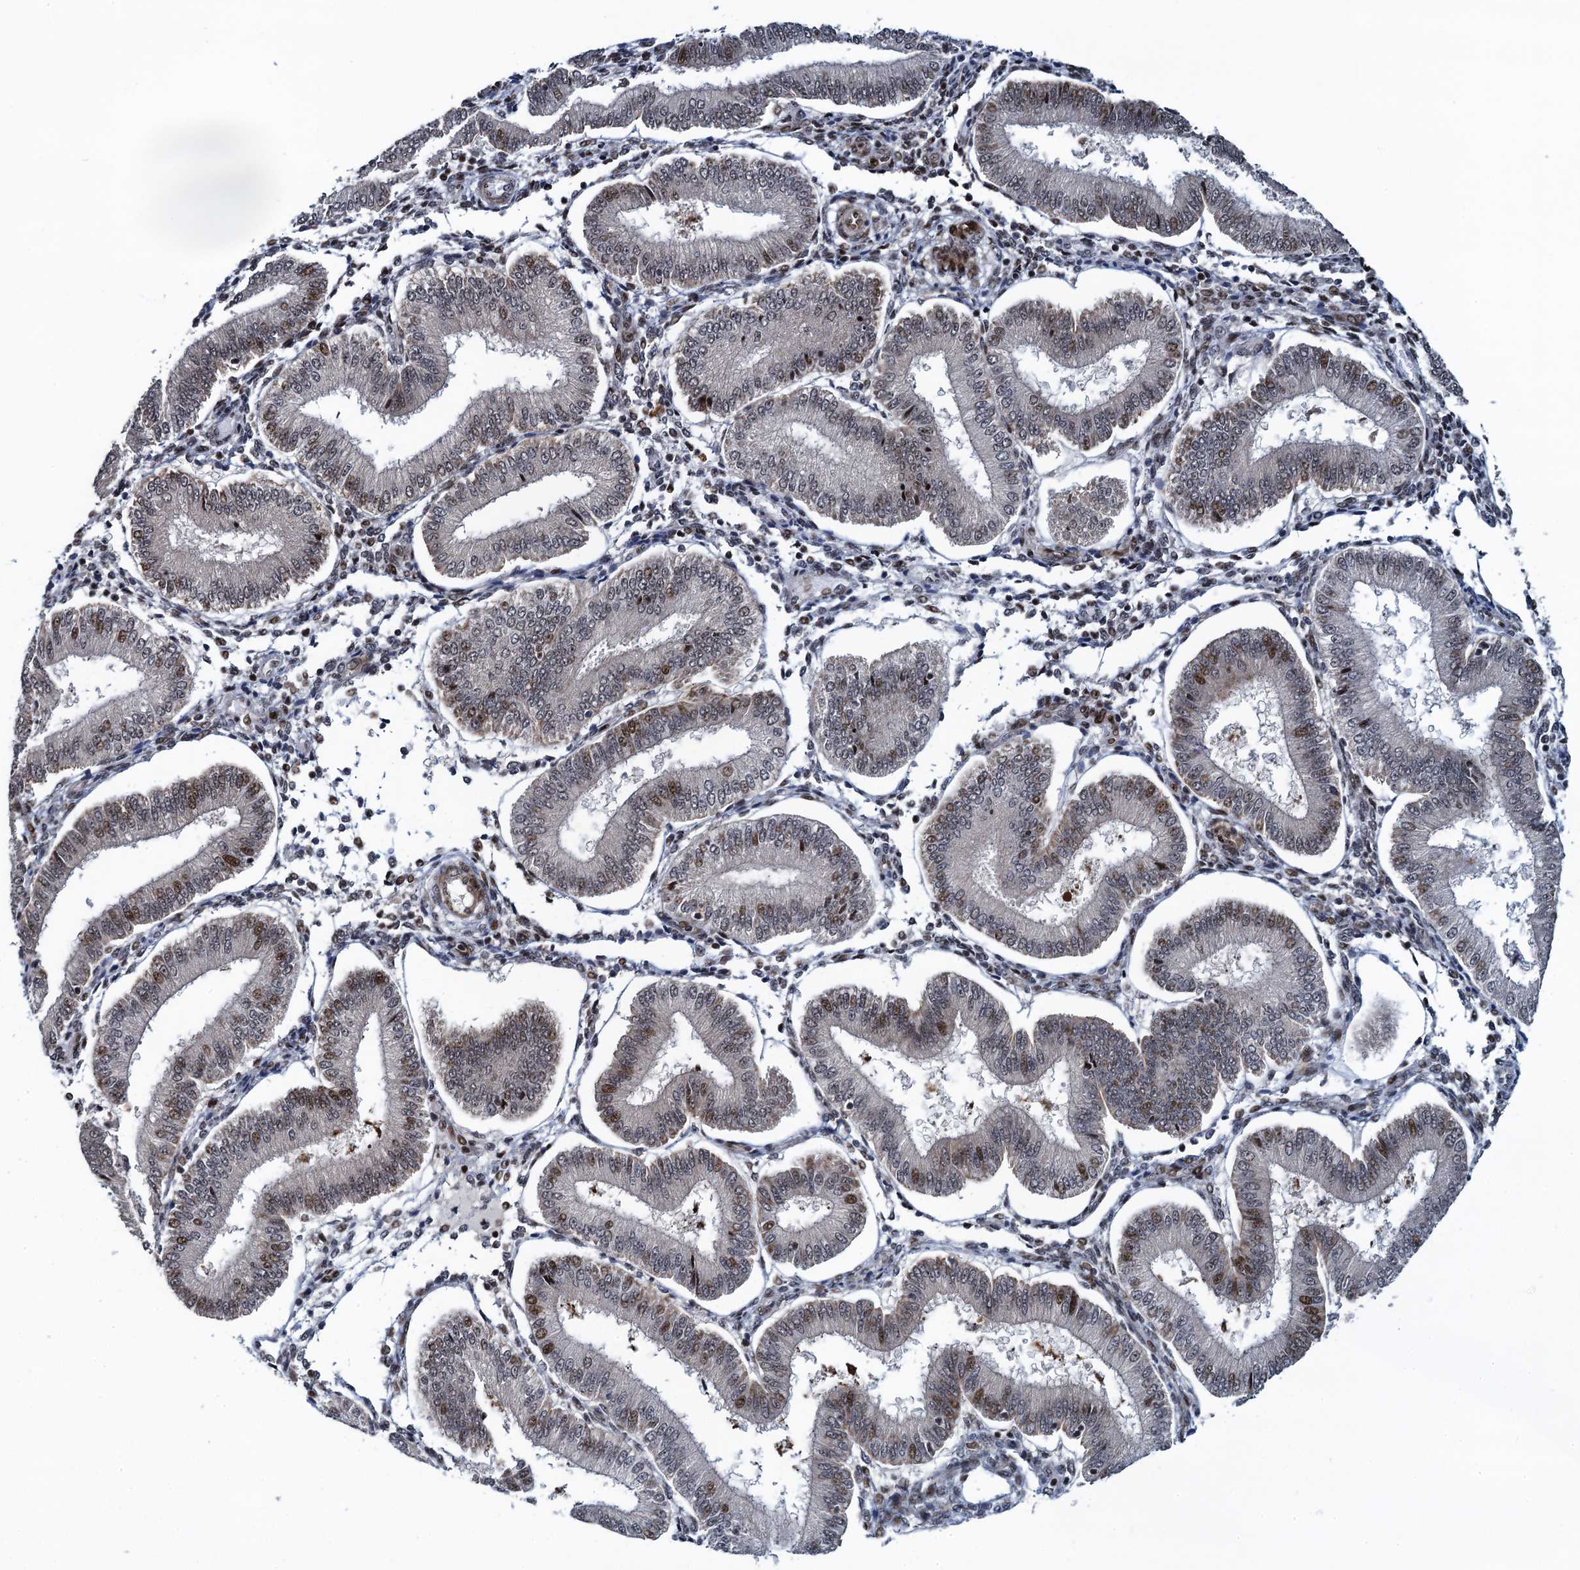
{"staining": {"intensity": "moderate", "quantity": "<25%", "location": "nuclear"}, "tissue": "endometrium", "cell_type": "Cells in endometrial stroma", "image_type": "normal", "snomed": [{"axis": "morphology", "description": "Normal tissue, NOS"}, {"axis": "topography", "description": "Endometrium"}], "caption": "A histopathology image of endometrium stained for a protein exhibits moderate nuclear brown staining in cells in endometrial stroma. The staining was performed using DAB, with brown indicating positive protein expression. Nuclei are stained blue with hematoxylin.", "gene": "ATOSA", "patient": {"sex": "female", "age": 39}}